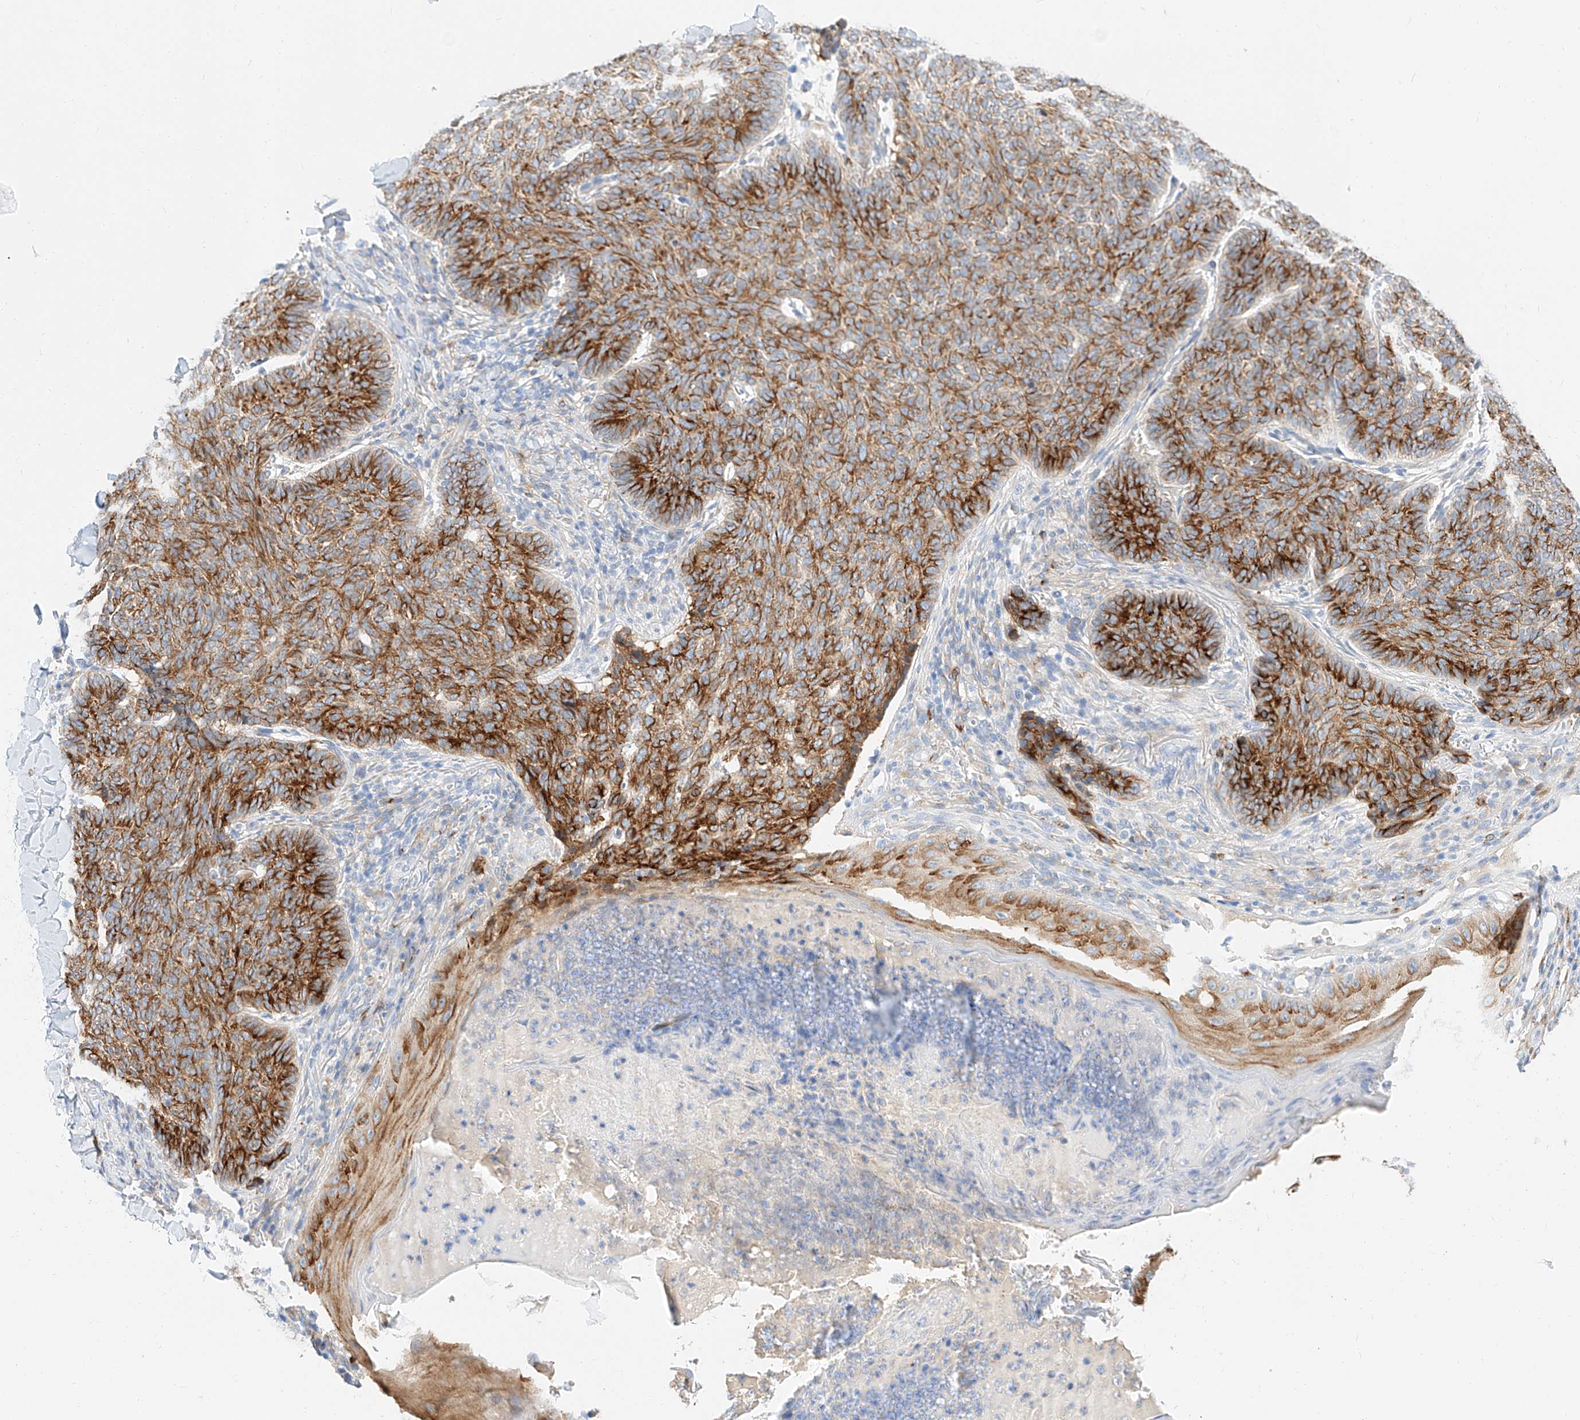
{"staining": {"intensity": "strong", "quantity": ">75%", "location": "cytoplasmic/membranous"}, "tissue": "skin cancer", "cell_type": "Tumor cells", "image_type": "cancer", "snomed": [{"axis": "morphology", "description": "Normal tissue, NOS"}, {"axis": "morphology", "description": "Basal cell carcinoma"}, {"axis": "topography", "description": "Skin"}], "caption": "Protein staining displays strong cytoplasmic/membranous staining in about >75% of tumor cells in basal cell carcinoma (skin). (DAB IHC with brightfield microscopy, high magnification).", "gene": "MAP7", "patient": {"sex": "male", "age": 50}}